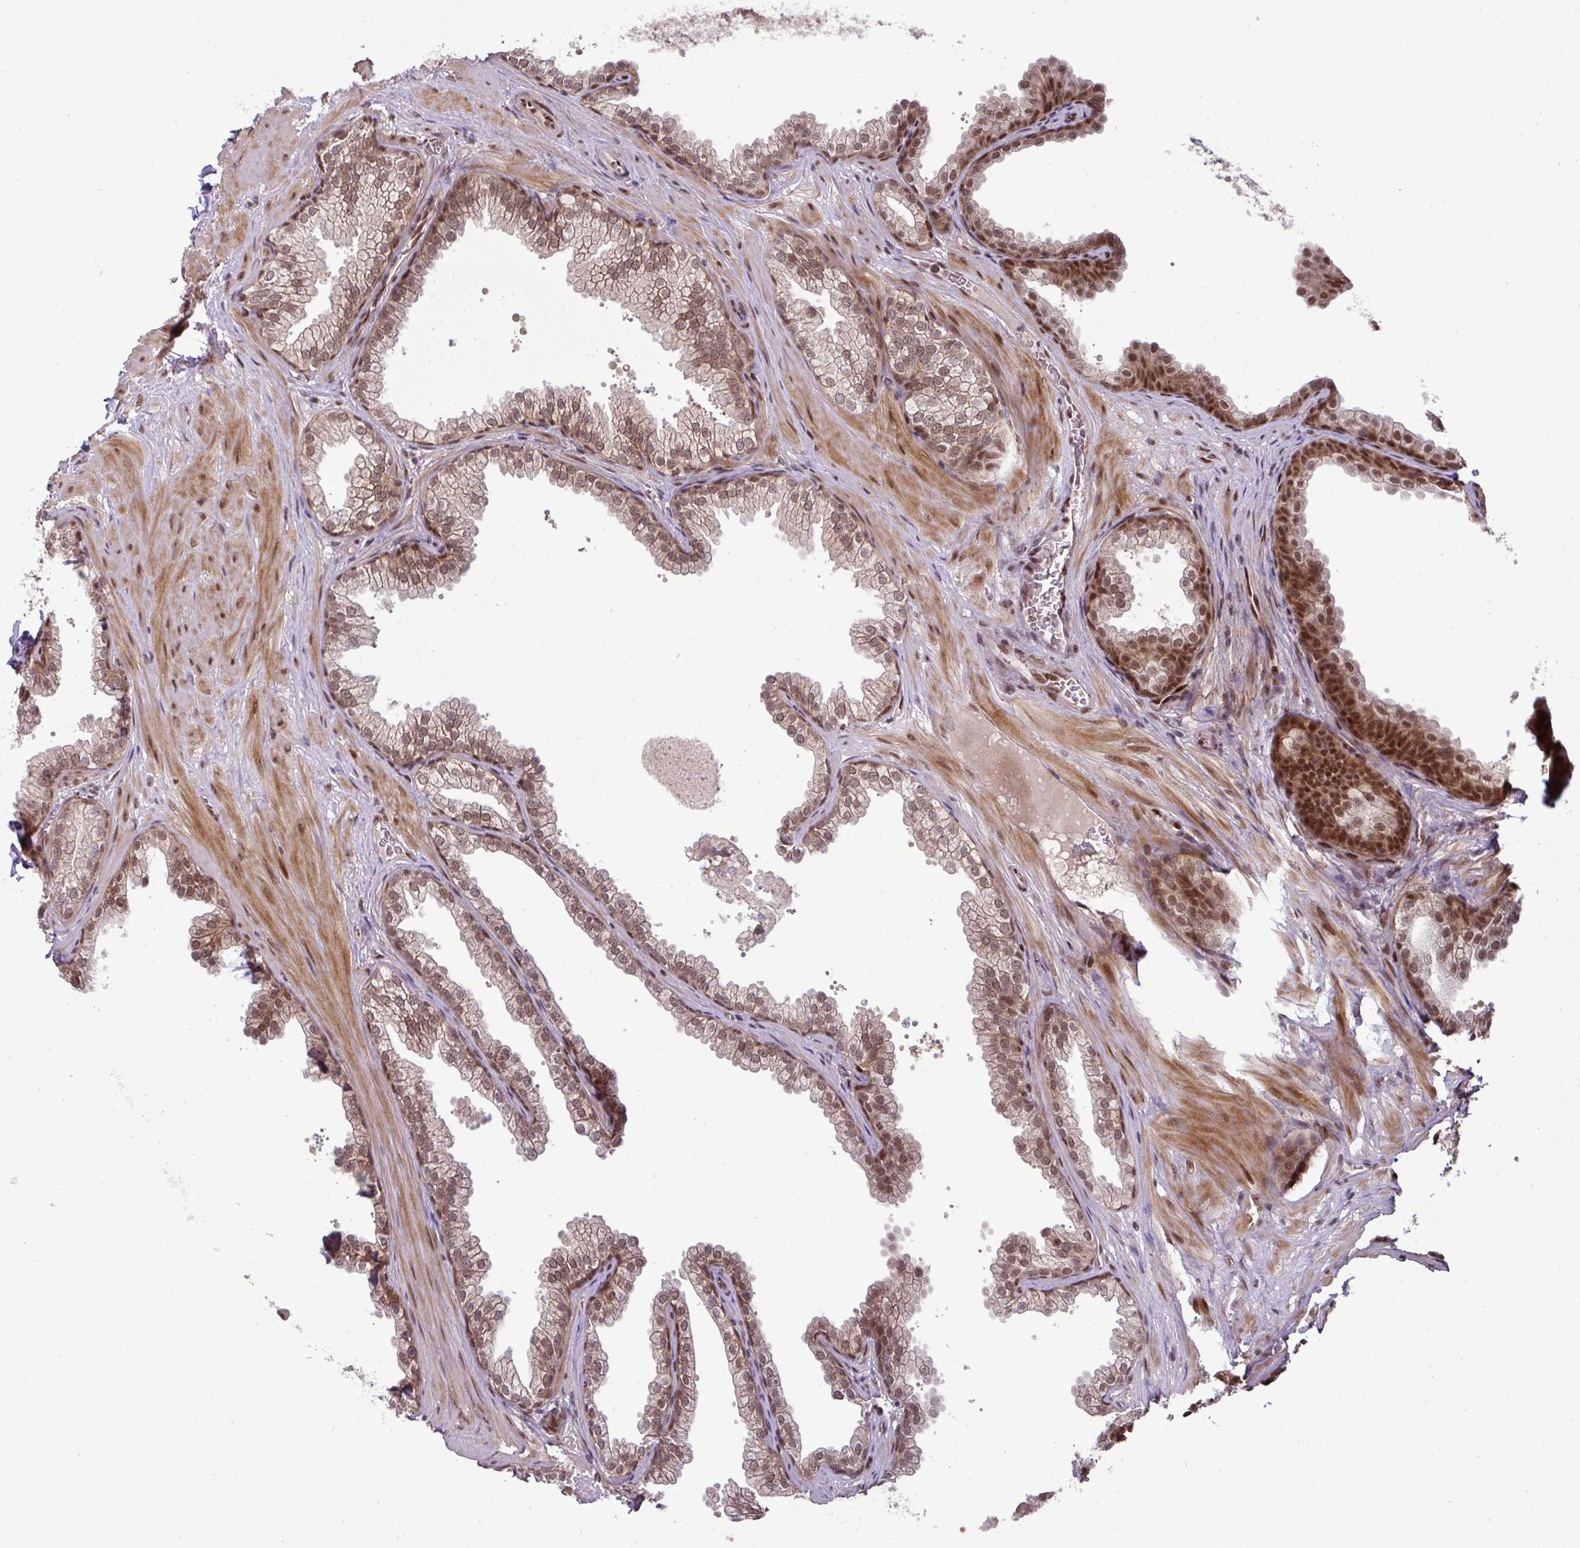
{"staining": {"intensity": "strong", "quantity": "25%-75%", "location": "cytoplasmic/membranous,nuclear"}, "tissue": "prostate", "cell_type": "Glandular cells", "image_type": "normal", "snomed": [{"axis": "morphology", "description": "Normal tissue, NOS"}, {"axis": "topography", "description": "Prostate"}], "caption": "Immunohistochemistry (IHC) photomicrograph of unremarkable prostate: human prostate stained using IHC demonstrates high levels of strong protein expression localized specifically in the cytoplasmic/membranous,nuclear of glandular cells, appearing as a cytoplasmic/membranous,nuclear brown color.", "gene": "CIC", "patient": {"sex": "male", "age": 37}}